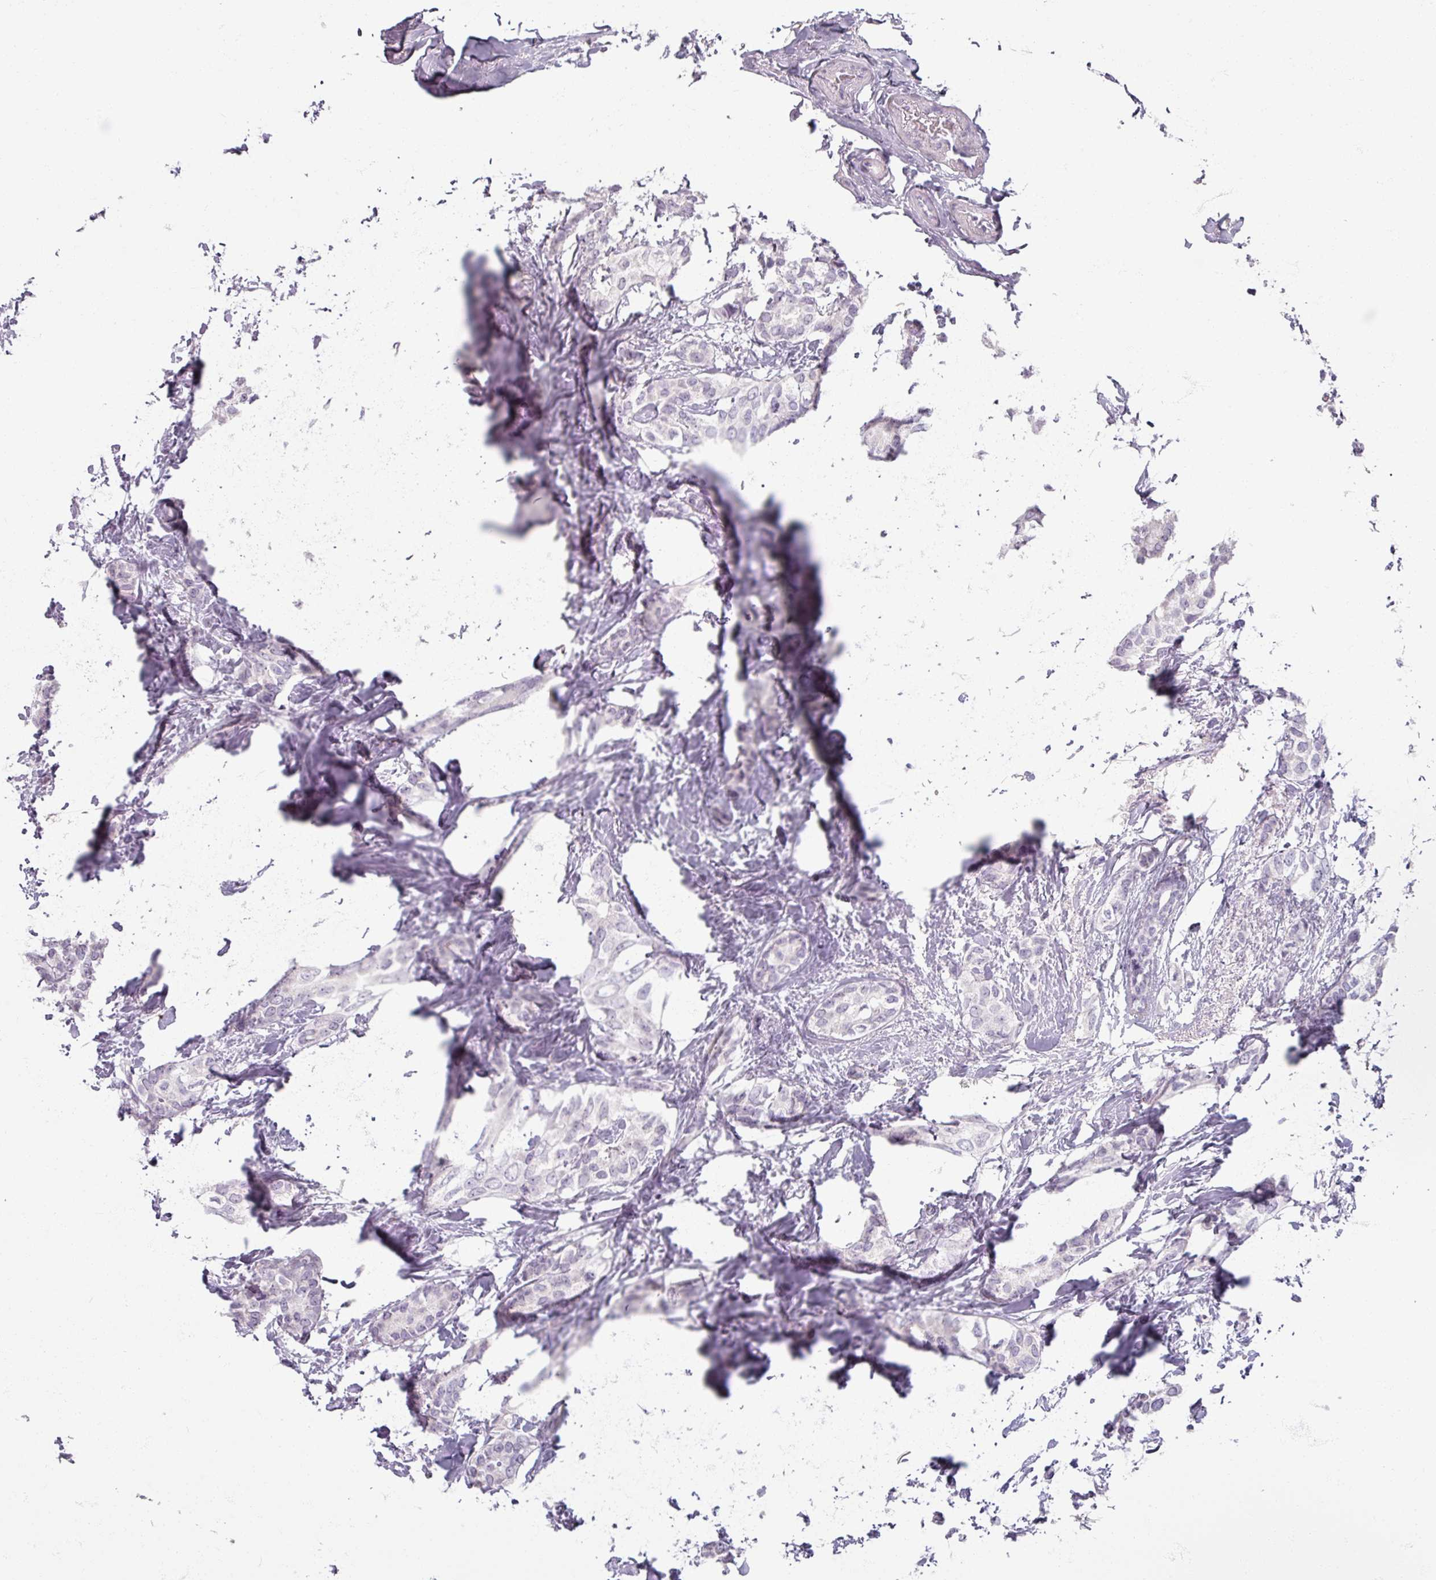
{"staining": {"intensity": "negative", "quantity": "none", "location": "none"}, "tissue": "breast cancer", "cell_type": "Tumor cells", "image_type": "cancer", "snomed": [{"axis": "morphology", "description": "Duct carcinoma"}, {"axis": "topography", "description": "Breast"}], "caption": "High magnification brightfield microscopy of breast cancer (infiltrating ductal carcinoma) stained with DAB (3,3'-diaminobenzidine) (brown) and counterstained with hematoxylin (blue): tumor cells show no significant positivity. (Brightfield microscopy of DAB (3,3'-diaminobenzidine) immunohistochemistry (IHC) at high magnification).", "gene": "TG", "patient": {"sex": "female", "age": 73}}